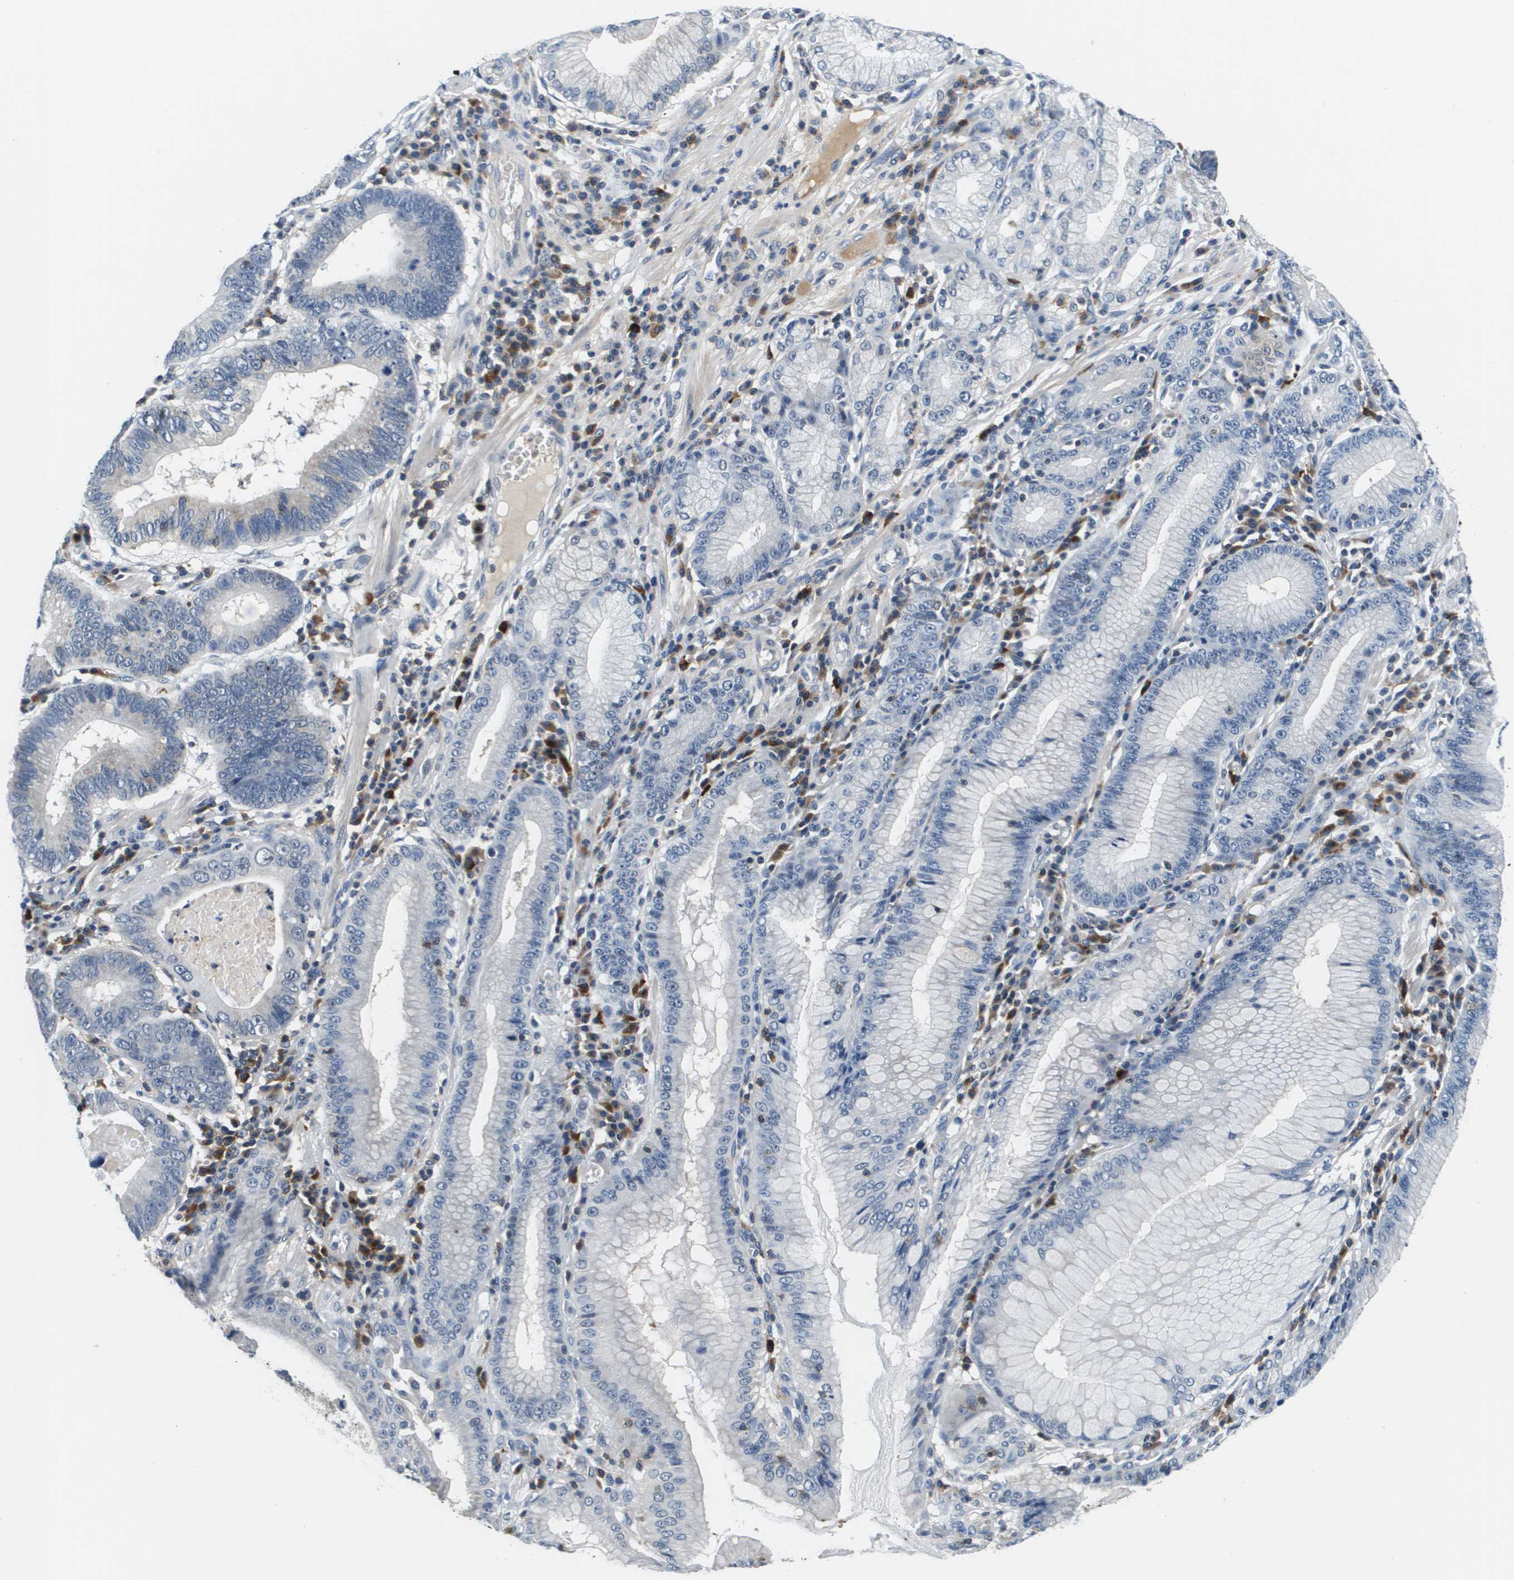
{"staining": {"intensity": "negative", "quantity": "none", "location": "none"}, "tissue": "stomach cancer", "cell_type": "Tumor cells", "image_type": "cancer", "snomed": [{"axis": "morphology", "description": "Adenocarcinoma, NOS"}, {"axis": "topography", "description": "Stomach"}], "caption": "Tumor cells are negative for protein expression in human stomach adenocarcinoma. (Stains: DAB (3,3'-diaminobenzidine) IHC with hematoxylin counter stain, Microscopy: brightfield microscopy at high magnification).", "gene": "KCNQ5", "patient": {"sex": "male", "age": 59}}